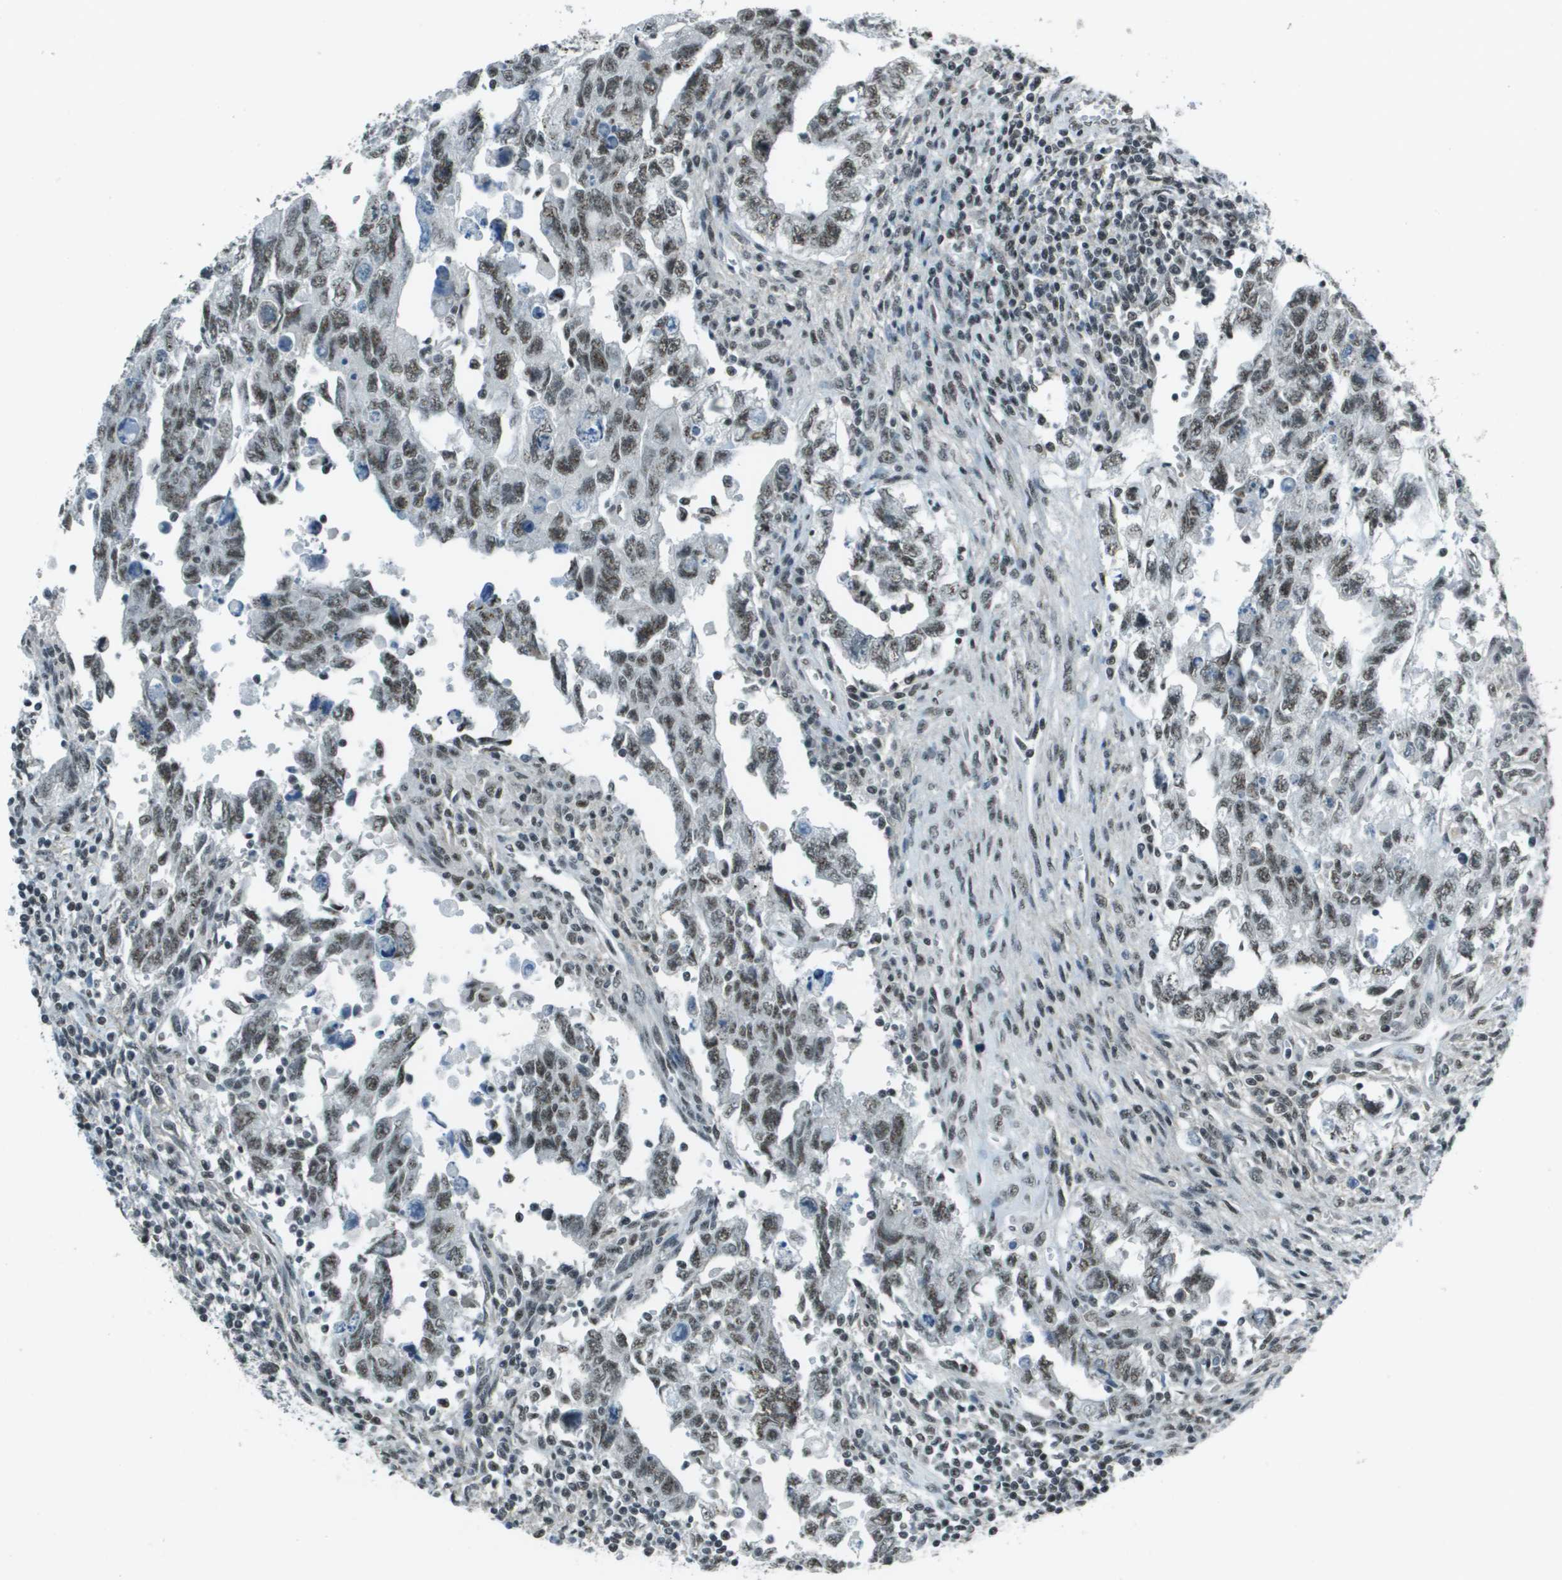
{"staining": {"intensity": "moderate", "quantity": ">75%", "location": "nuclear"}, "tissue": "testis cancer", "cell_type": "Tumor cells", "image_type": "cancer", "snomed": [{"axis": "morphology", "description": "Carcinoma, Embryonal, NOS"}, {"axis": "topography", "description": "Testis"}], "caption": "This is a photomicrograph of IHC staining of testis cancer (embryonal carcinoma), which shows moderate positivity in the nuclear of tumor cells.", "gene": "DEPDC1", "patient": {"sex": "male", "age": 28}}